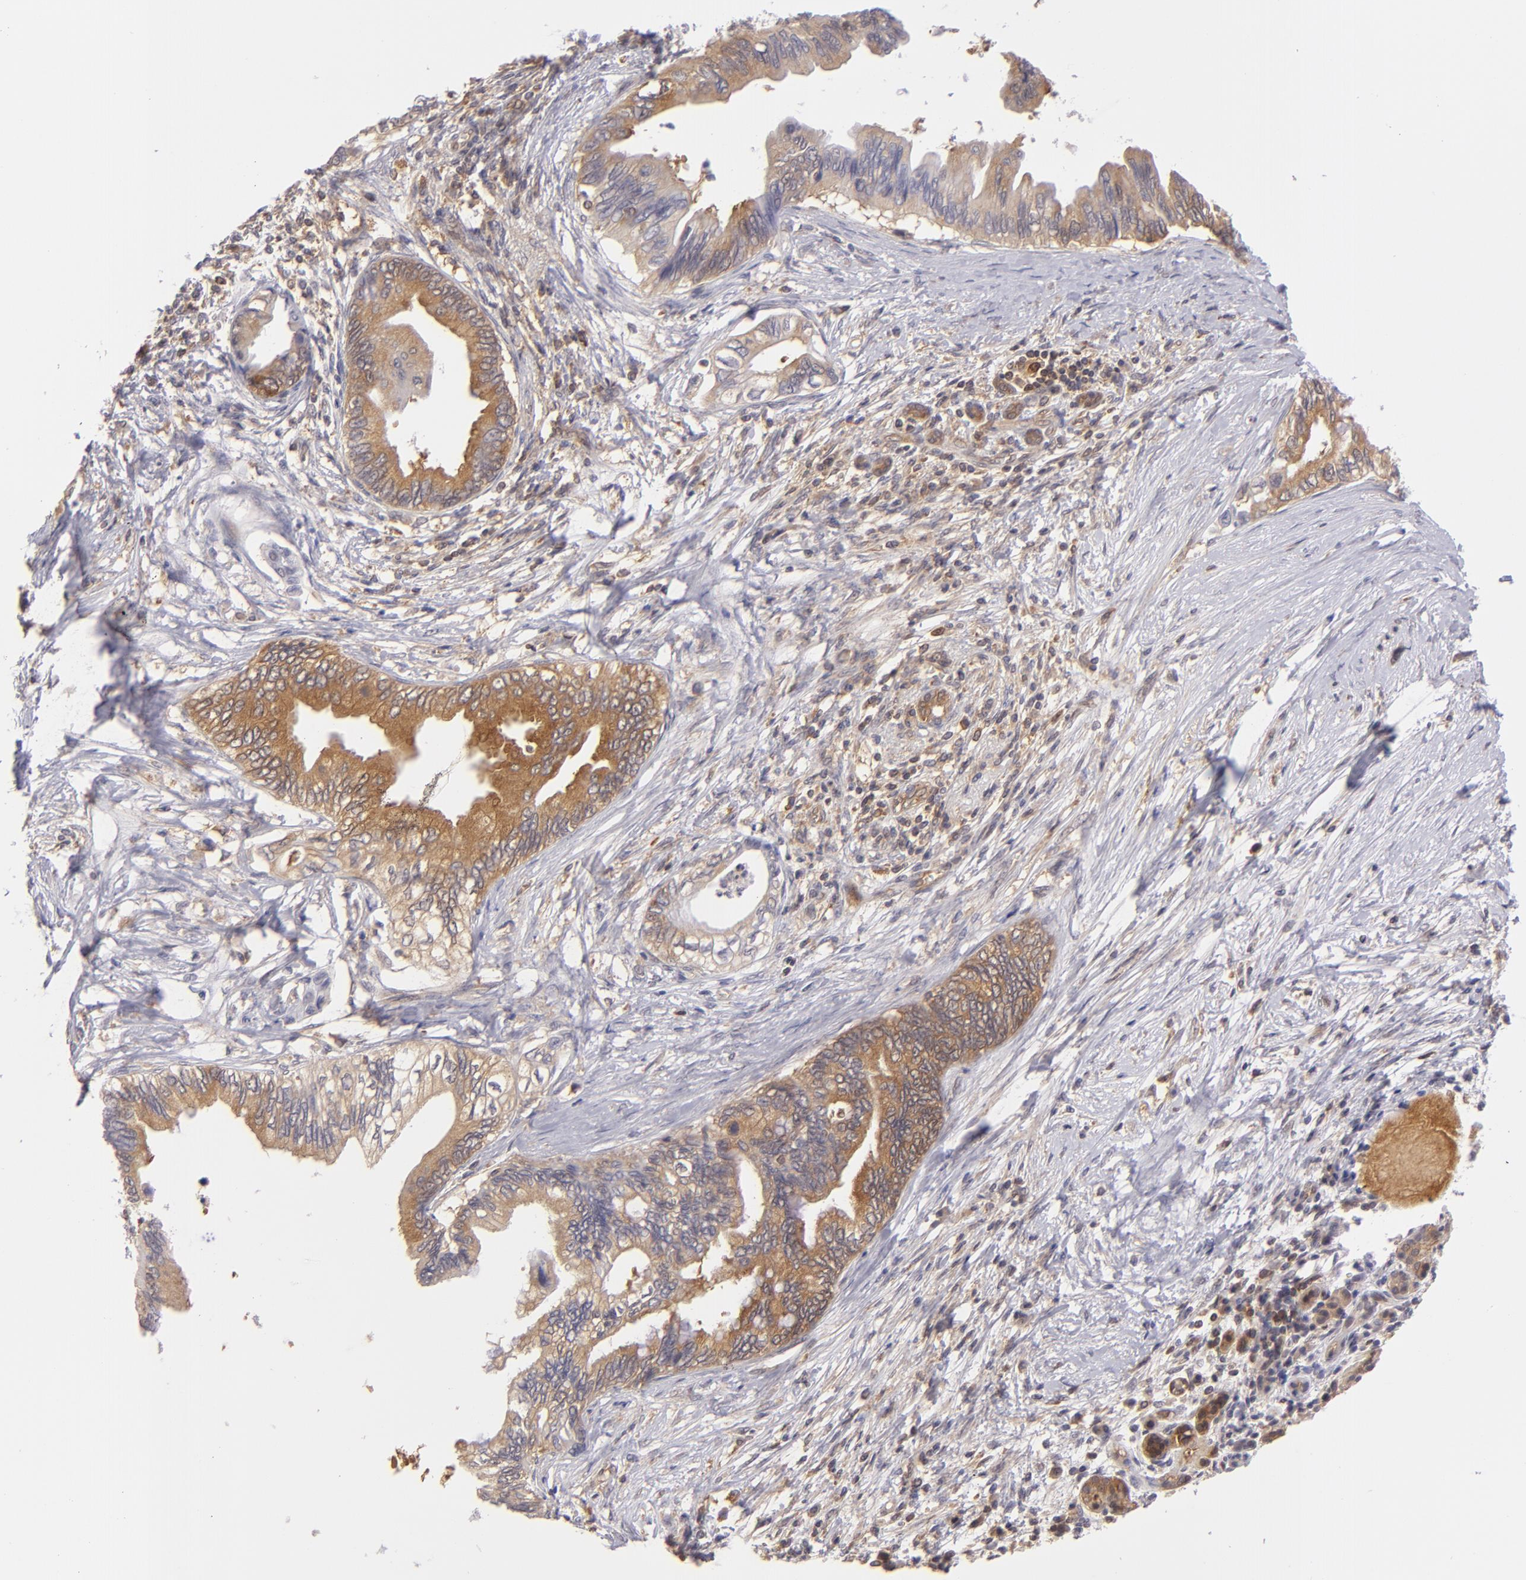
{"staining": {"intensity": "moderate", "quantity": "25%-75%", "location": "cytoplasmic/membranous"}, "tissue": "pancreatic cancer", "cell_type": "Tumor cells", "image_type": "cancer", "snomed": [{"axis": "morphology", "description": "Adenocarcinoma, NOS"}, {"axis": "topography", "description": "Pancreas"}], "caption": "This is an image of immunohistochemistry (IHC) staining of pancreatic cancer, which shows moderate expression in the cytoplasmic/membranous of tumor cells.", "gene": "PTPN13", "patient": {"sex": "female", "age": 66}}